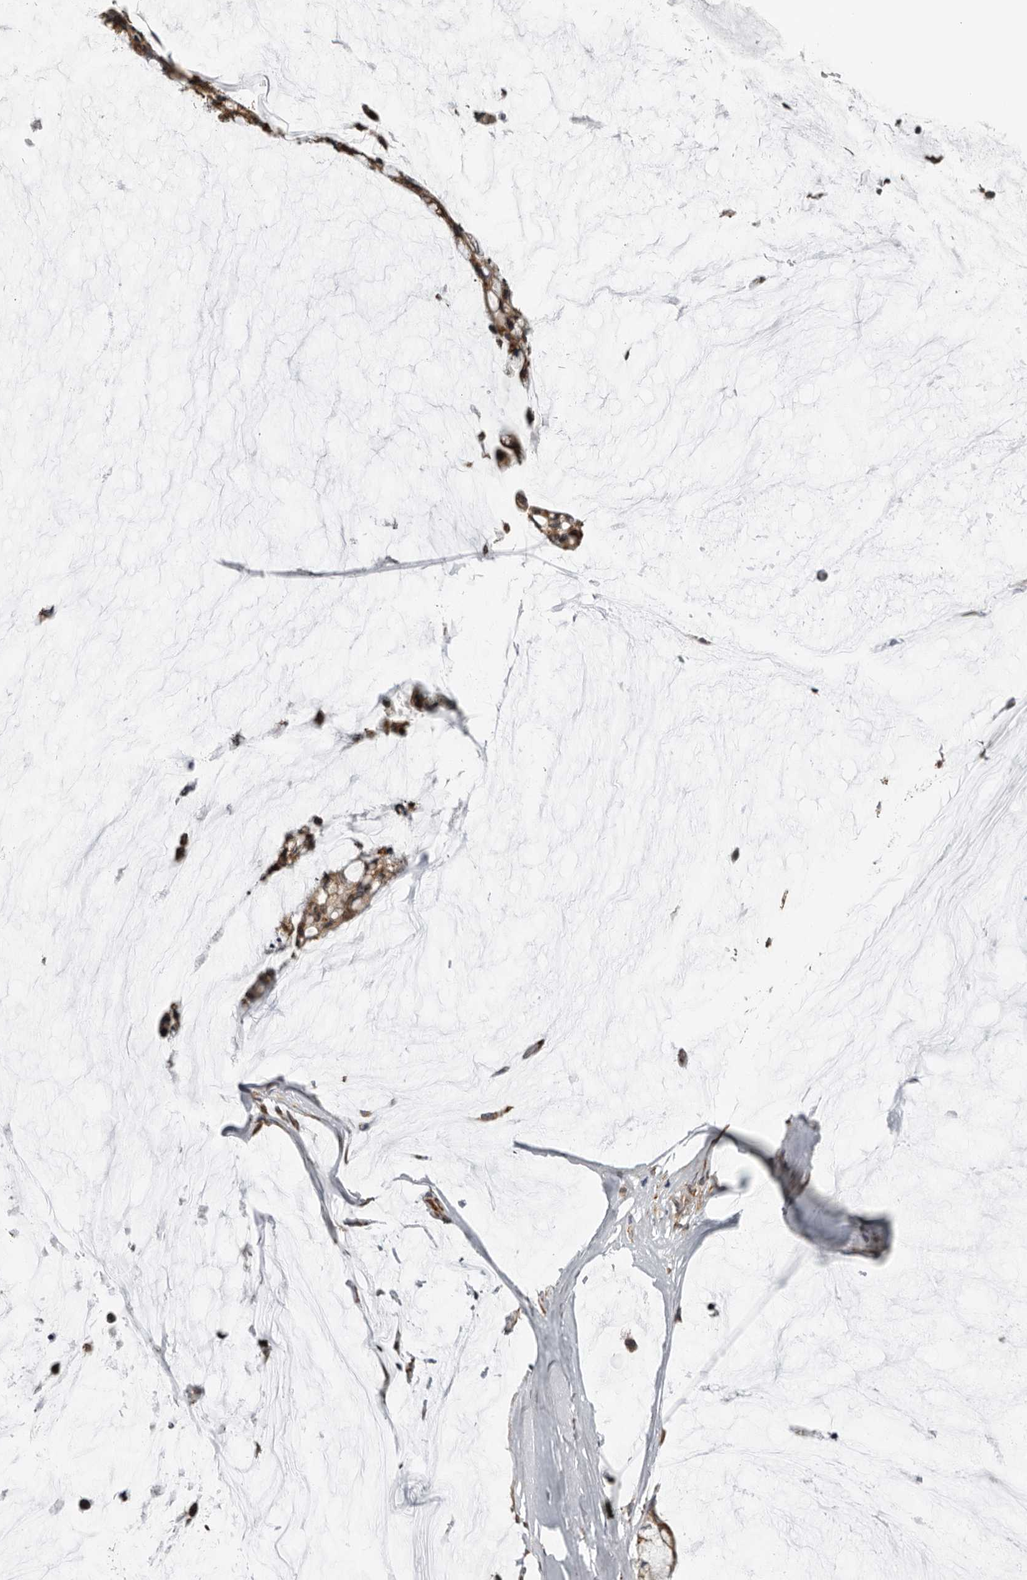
{"staining": {"intensity": "strong", "quantity": ">75%", "location": "cytoplasmic/membranous"}, "tissue": "ovarian cancer", "cell_type": "Tumor cells", "image_type": "cancer", "snomed": [{"axis": "morphology", "description": "Cystadenocarcinoma, mucinous, NOS"}, {"axis": "topography", "description": "Ovary"}], "caption": "Approximately >75% of tumor cells in mucinous cystadenocarcinoma (ovarian) display strong cytoplasmic/membranous protein positivity as visualized by brown immunohistochemical staining.", "gene": "ALPK2", "patient": {"sex": "female", "age": 39}}